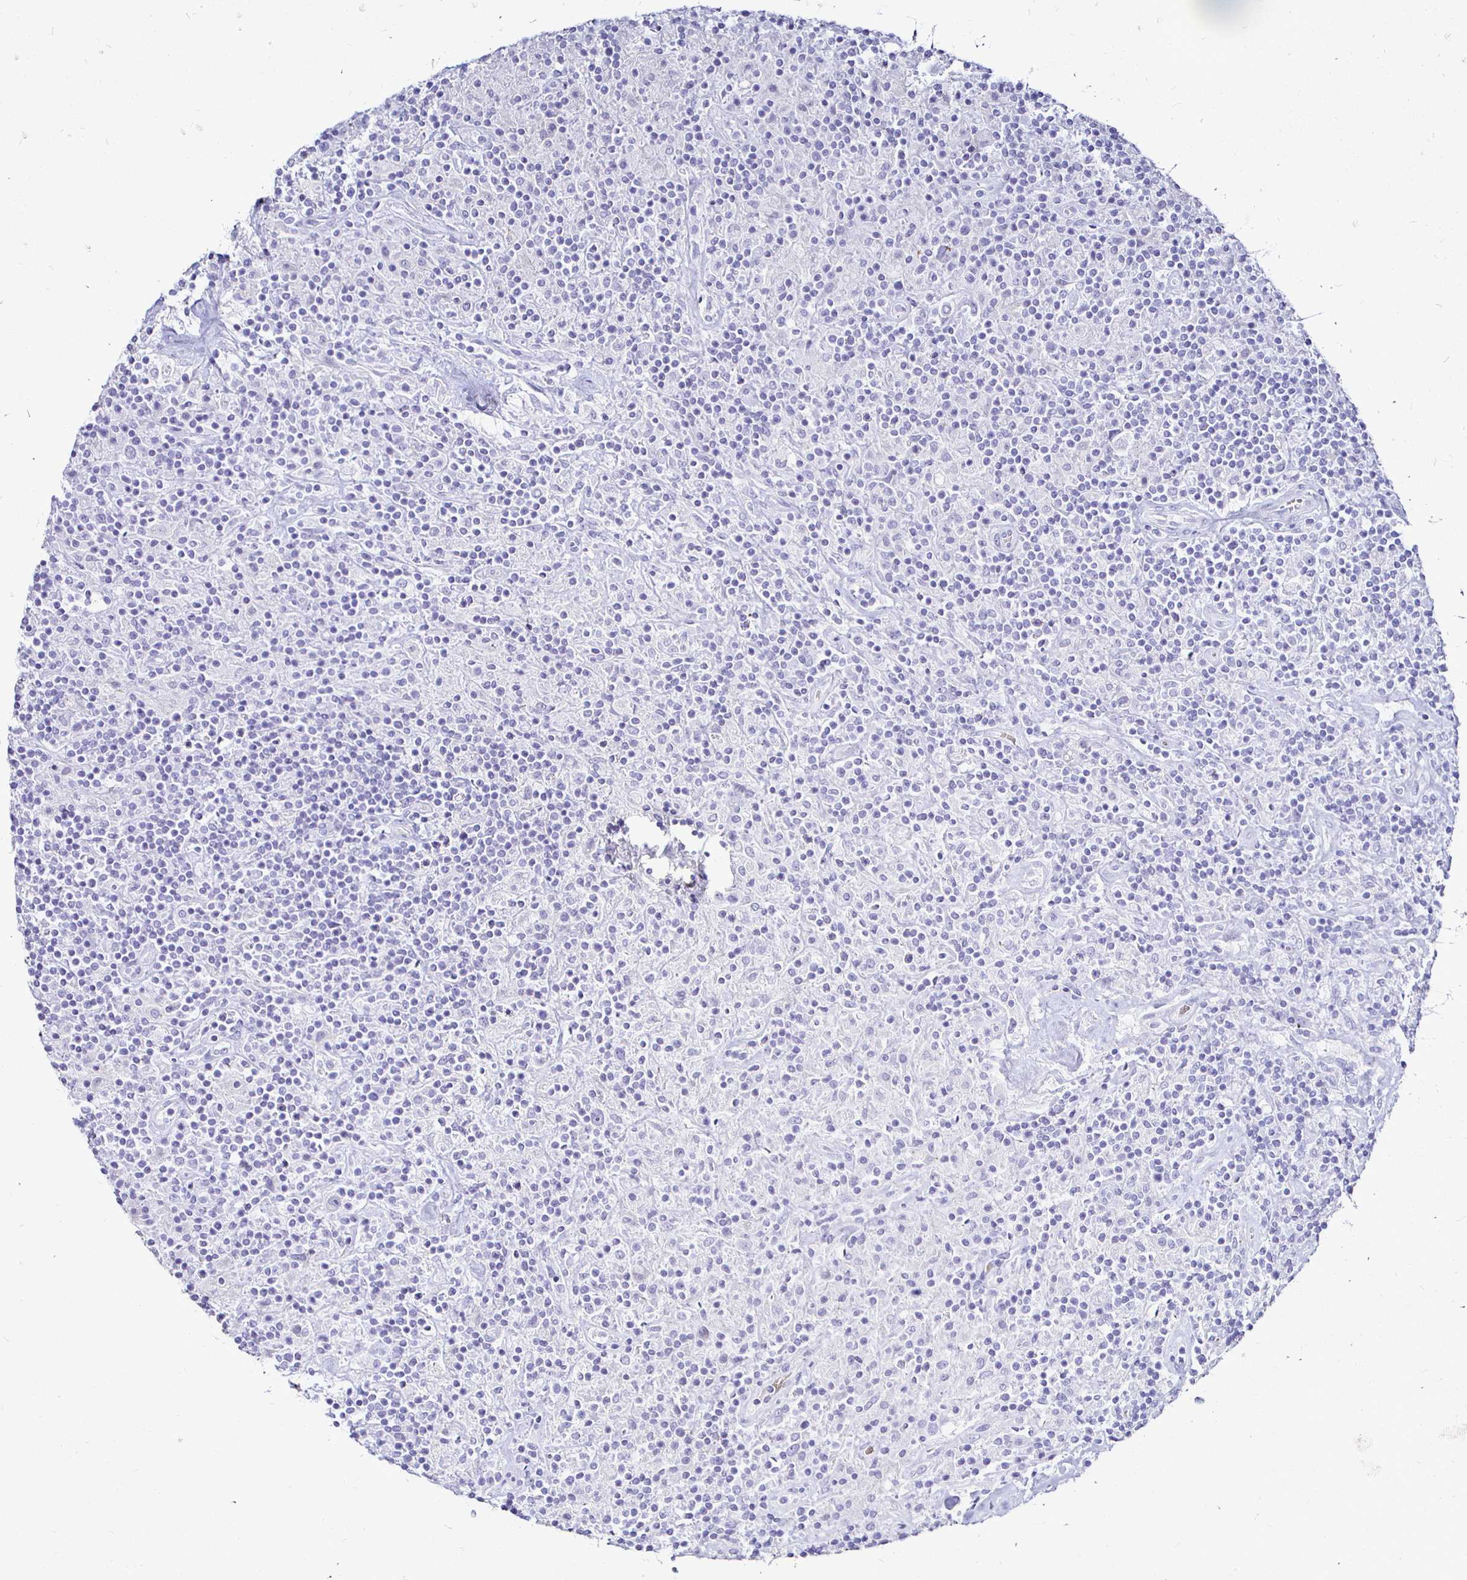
{"staining": {"intensity": "negative", "quantity": "none", "location": "none"}, "tissue": "lymphoma", "cell_type": "Tumor cells", "image_type": "cancer", "snomed": [{"axis": "morphology", "description": "Hodgkin's disease, NOS"}, {"axis": "topography", "description": "Lymph node"}], "caption": "Tumor cells are negative for protein expression in human Hodgkin's disease.", "gene": "IRGC", "patient": {"sex": "male", "age": 70}}